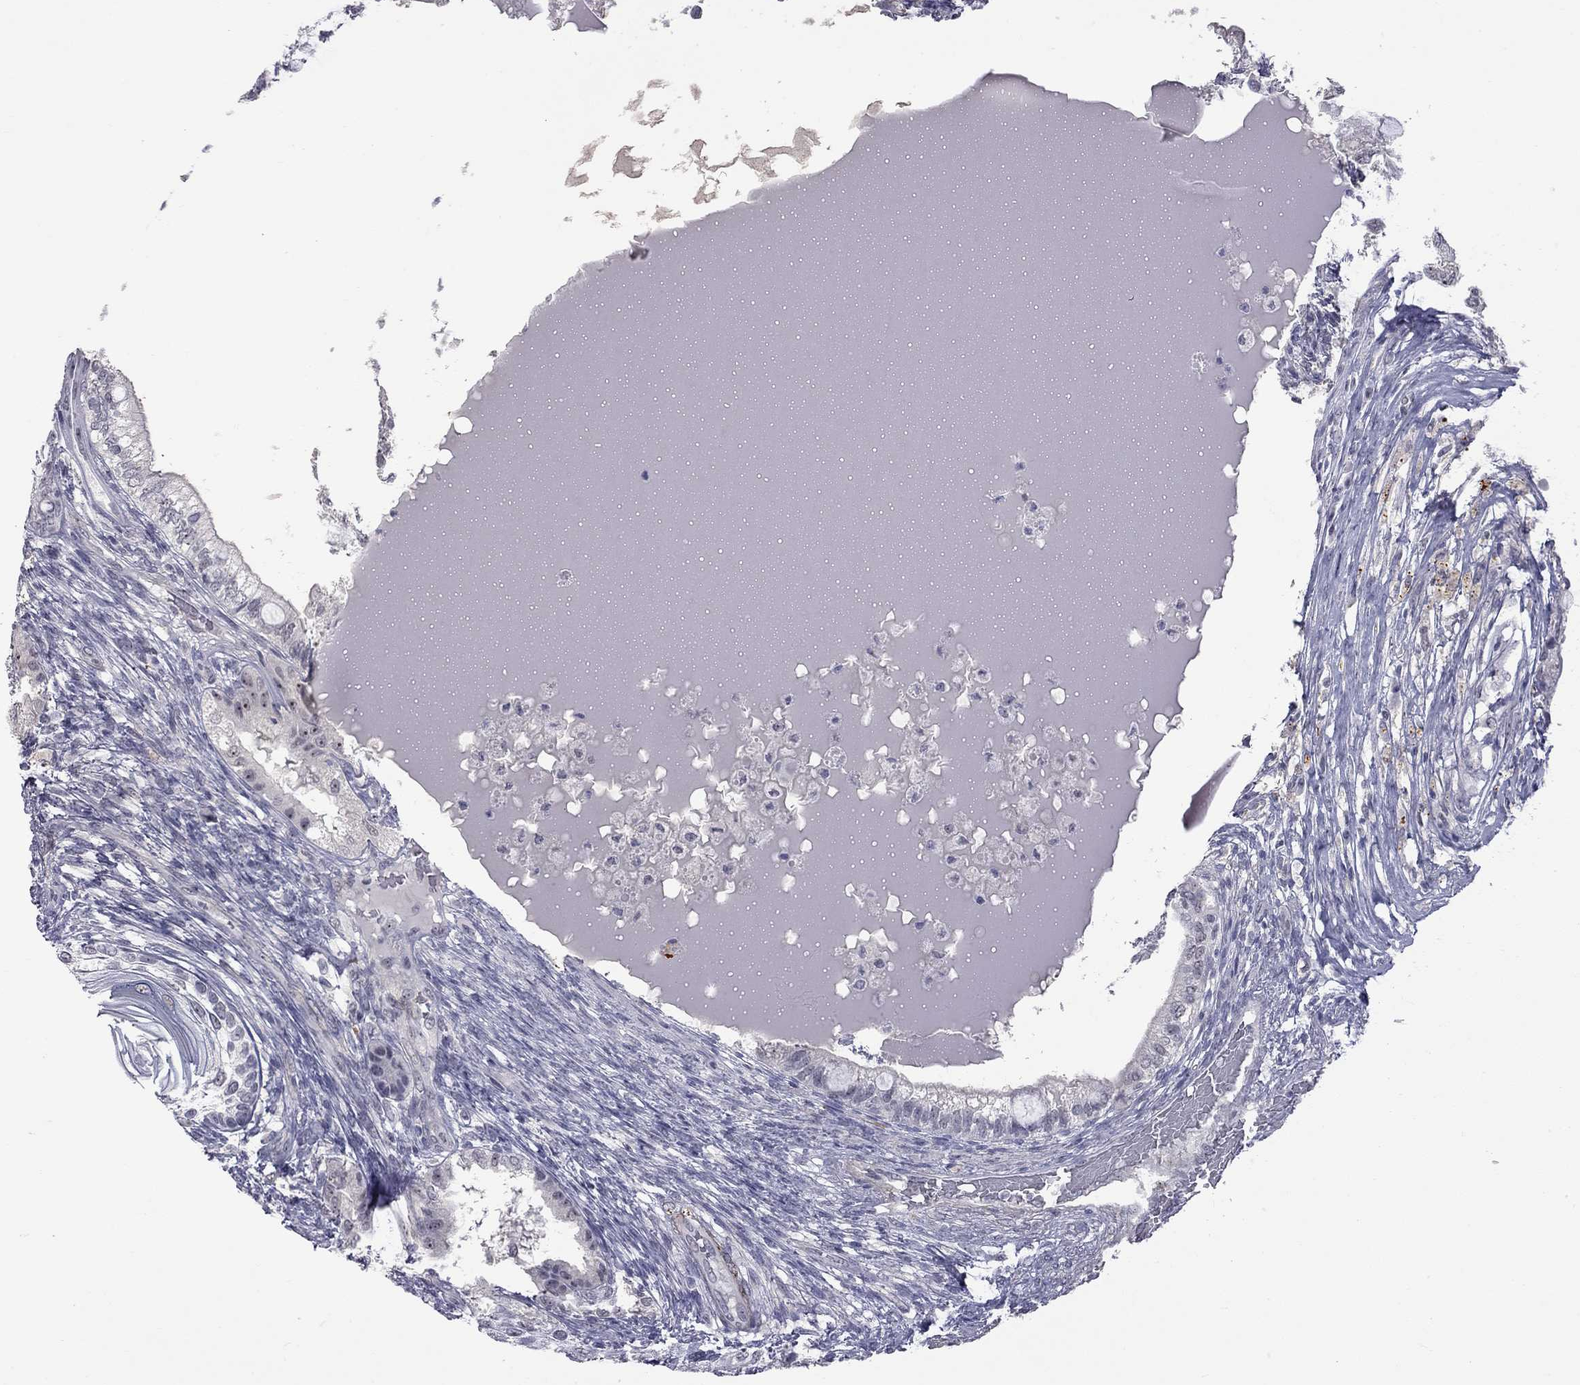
{"staining": {"intensity": "negative", "quantity": "none", "location": "none"}, "tissue": "testis cancer", "cell_type": "Tumor cells", "image_type": "cancer", "snomed": [{"axis": "morphology", "description": "Seminoma, NOS"}, {"axis": "morphology", "description": "Carcinoma, Embryonal, NOS"}, {"axis": "topography", "description": "Testis"}], "caption": "Tumor cells show no significant staining in seminoma (testis).", "gene": "GSG1L", "patient": {"sex": "male", "age": 41}}